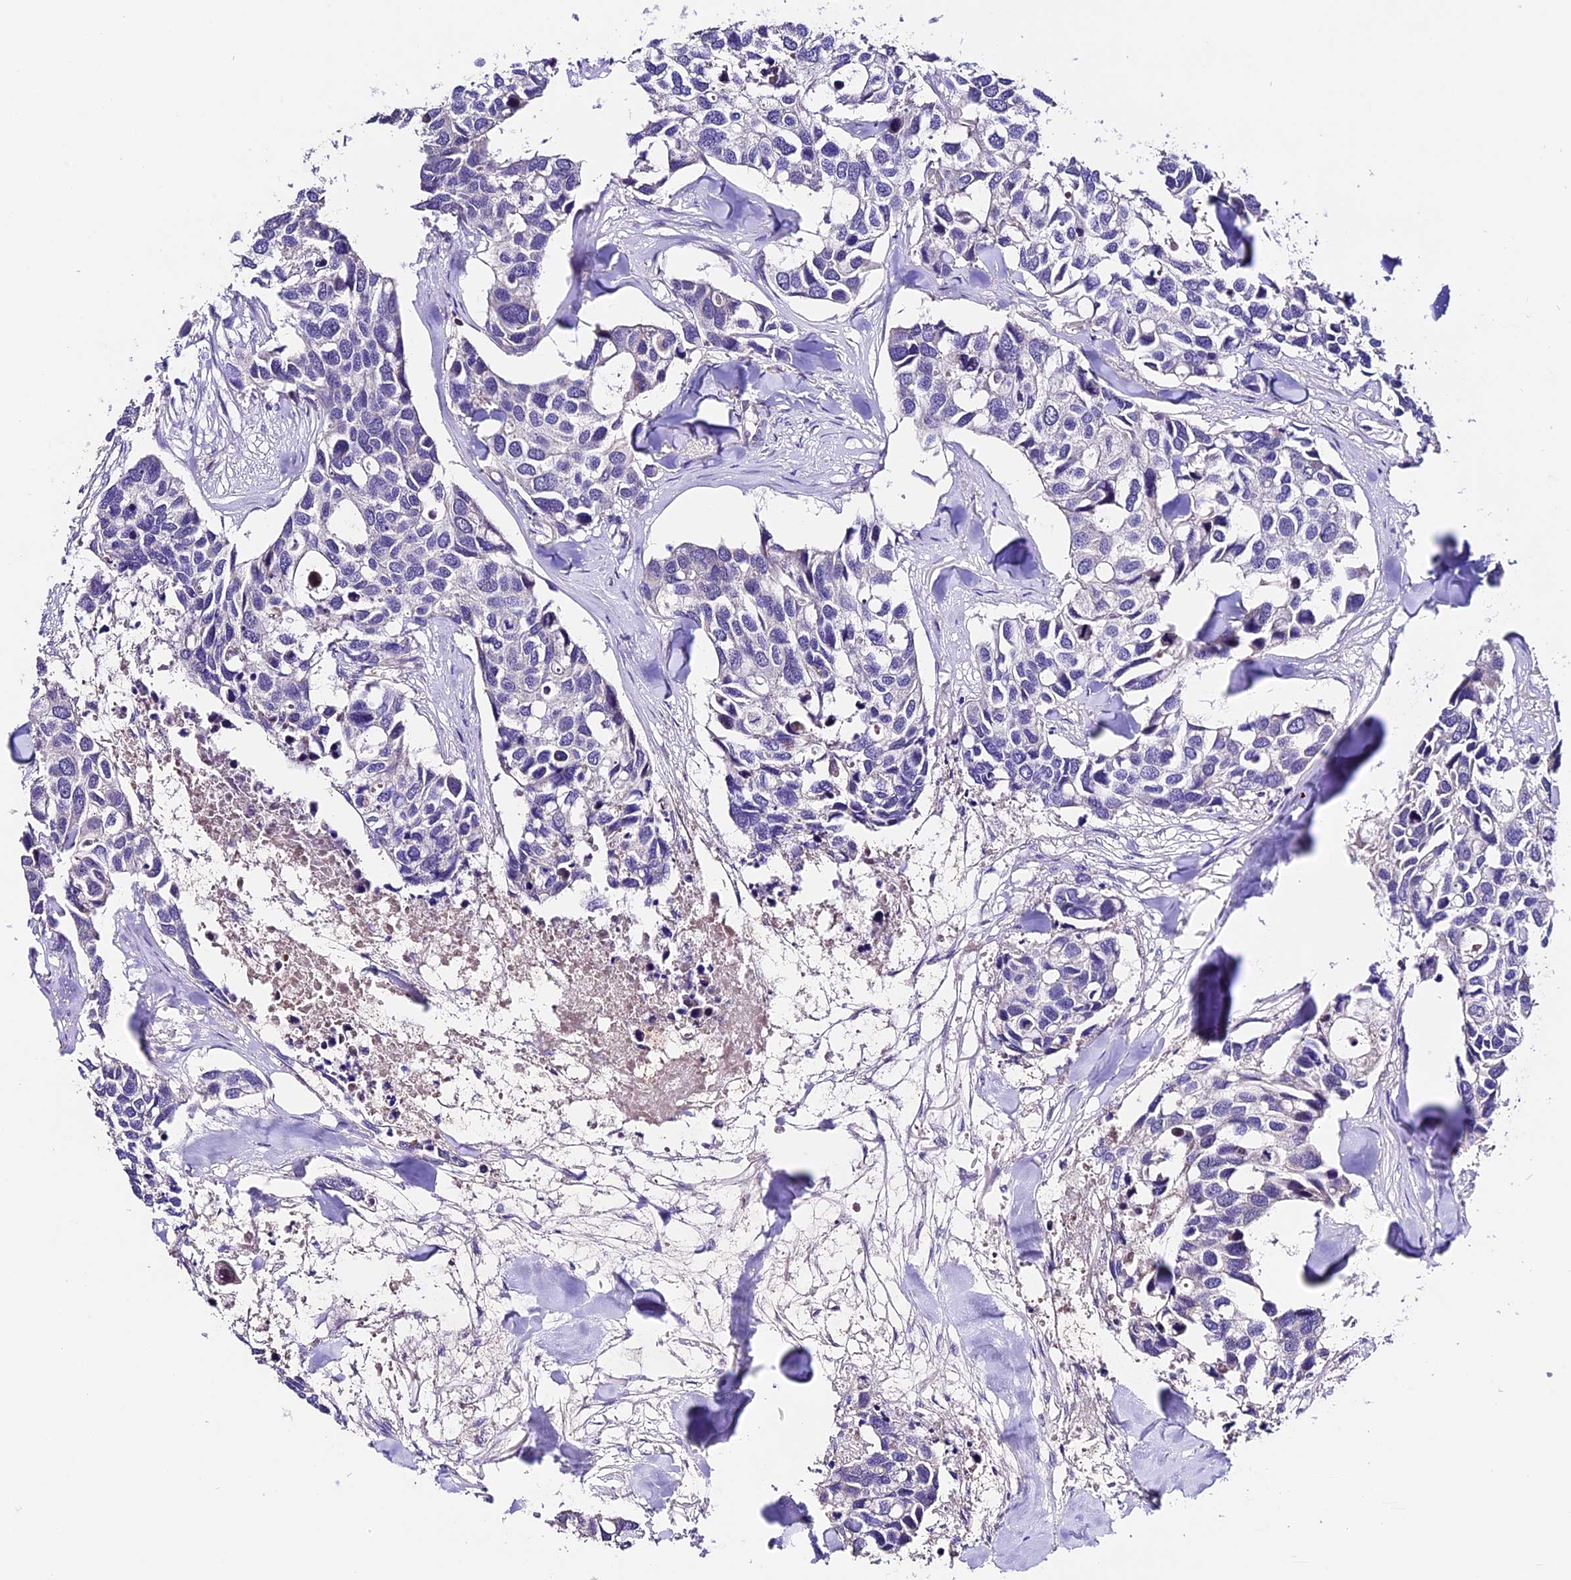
{"staining": {"intensity": "negative", "quantity": "none", "location": "none"}, "tissue": "breast cancer", "cell_type": "Tumor cells", "image_type": "cancer", "snomed": [{"axis": "morphology", "description": "Duct carcinoma"}, {"axis": "topography", "description": "Breast"}], "caption": "An immunohistochemistry image of breast invasive ductal carcinoma is shown. There is no staining in tumor cells of breast invasive ductal carcinoma.", "gene": "DDX28", "patient": {"sex": "female", "age": 83}}